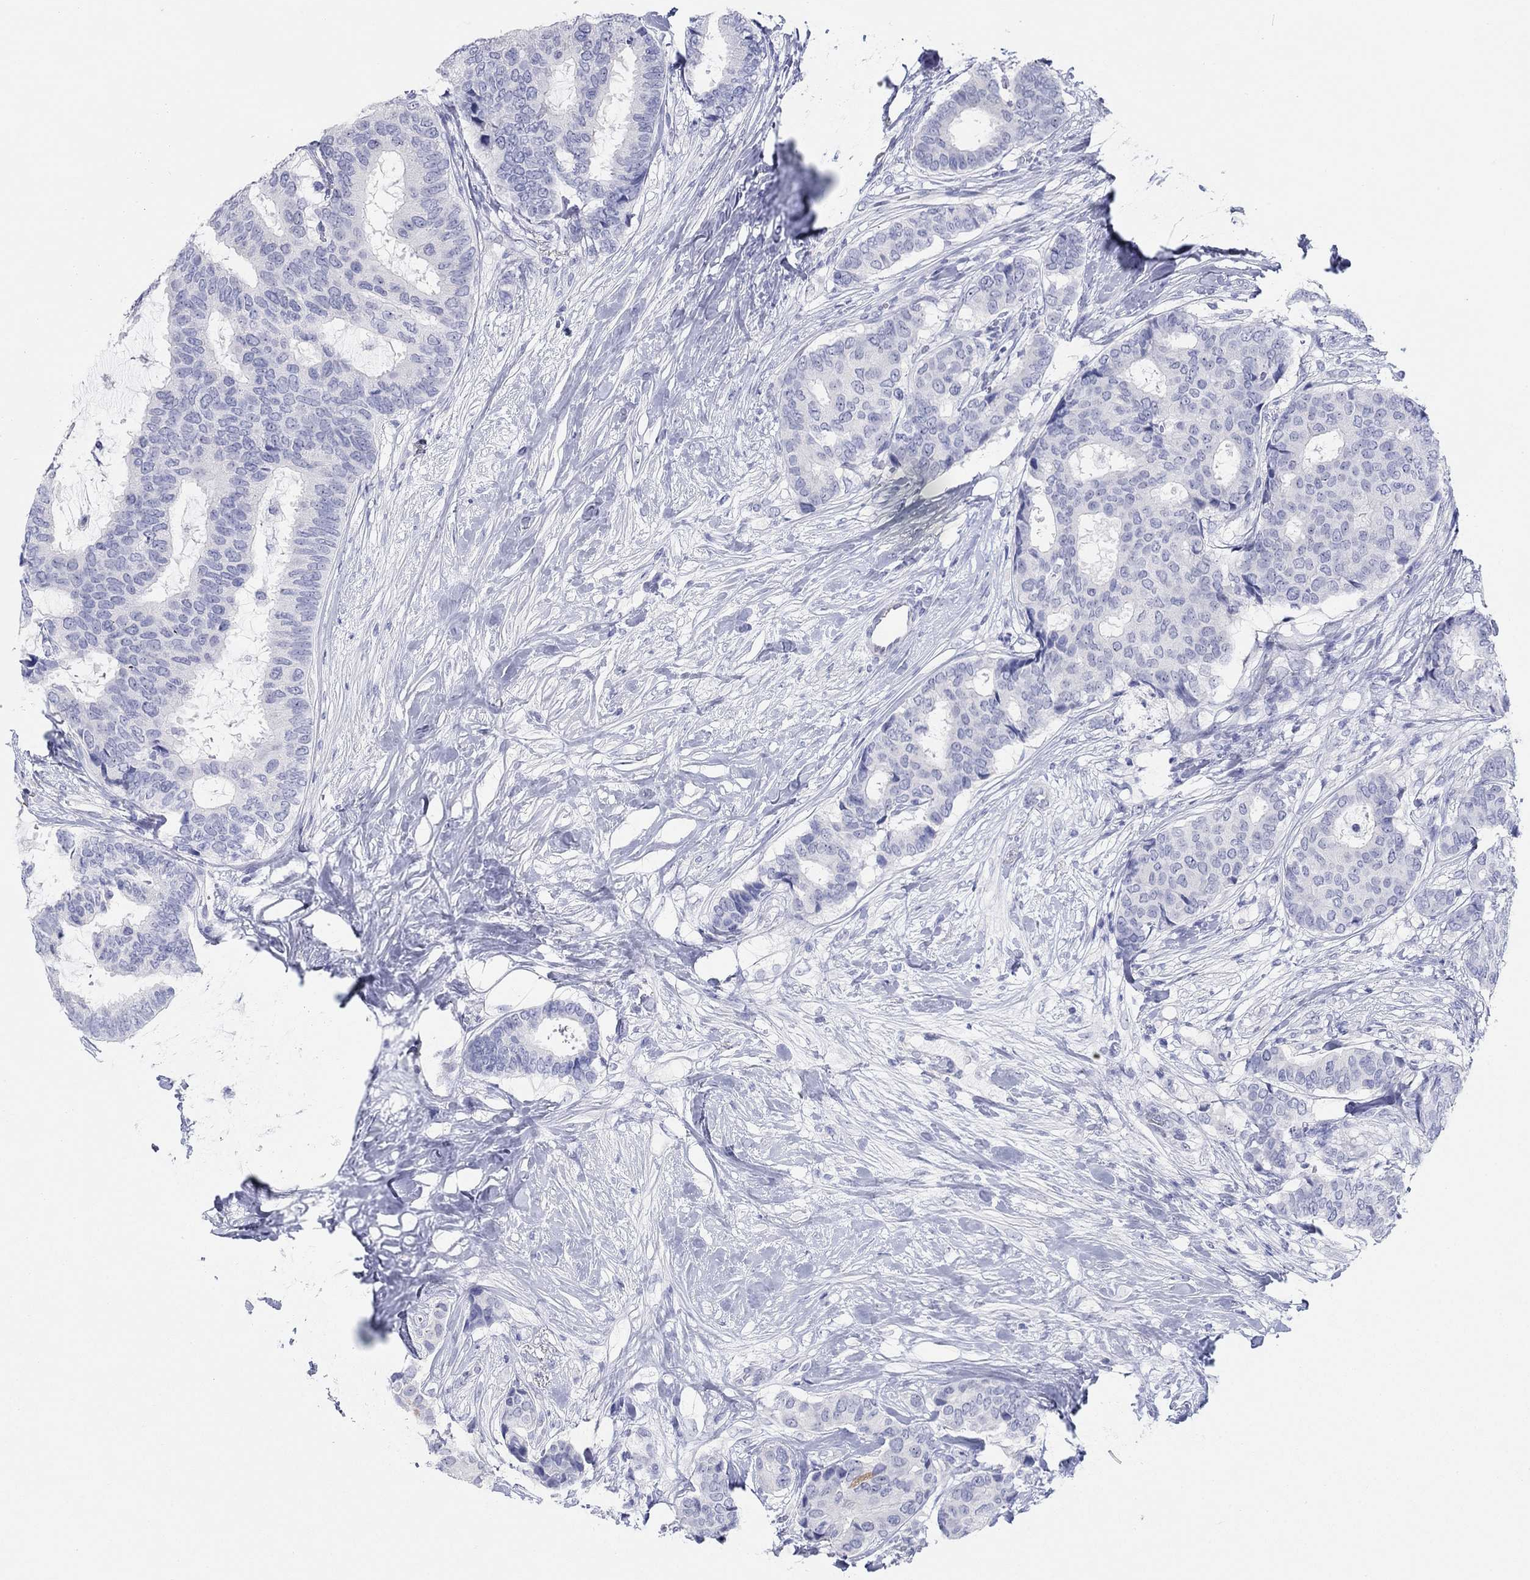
{"staining": {"intensity": "negative", "quantity": "none", "location": "none"}, "tissue": "breast cancer", "cell_type": "Tumor cells", "image_type": "cancer", "snomed": [{"axis": "morphology", "description": "Duct carcinoma"}, {"axis": "topography", "description": "Breast"}], "caption": "IHC histopathology image of neoplastic tissue: human breast intraductal carcinoma stained with DAB displays no significant protein positivity in tumor cells.", "gene": "AKR1C2", "patient": {"sex": "female", "age": 75}}